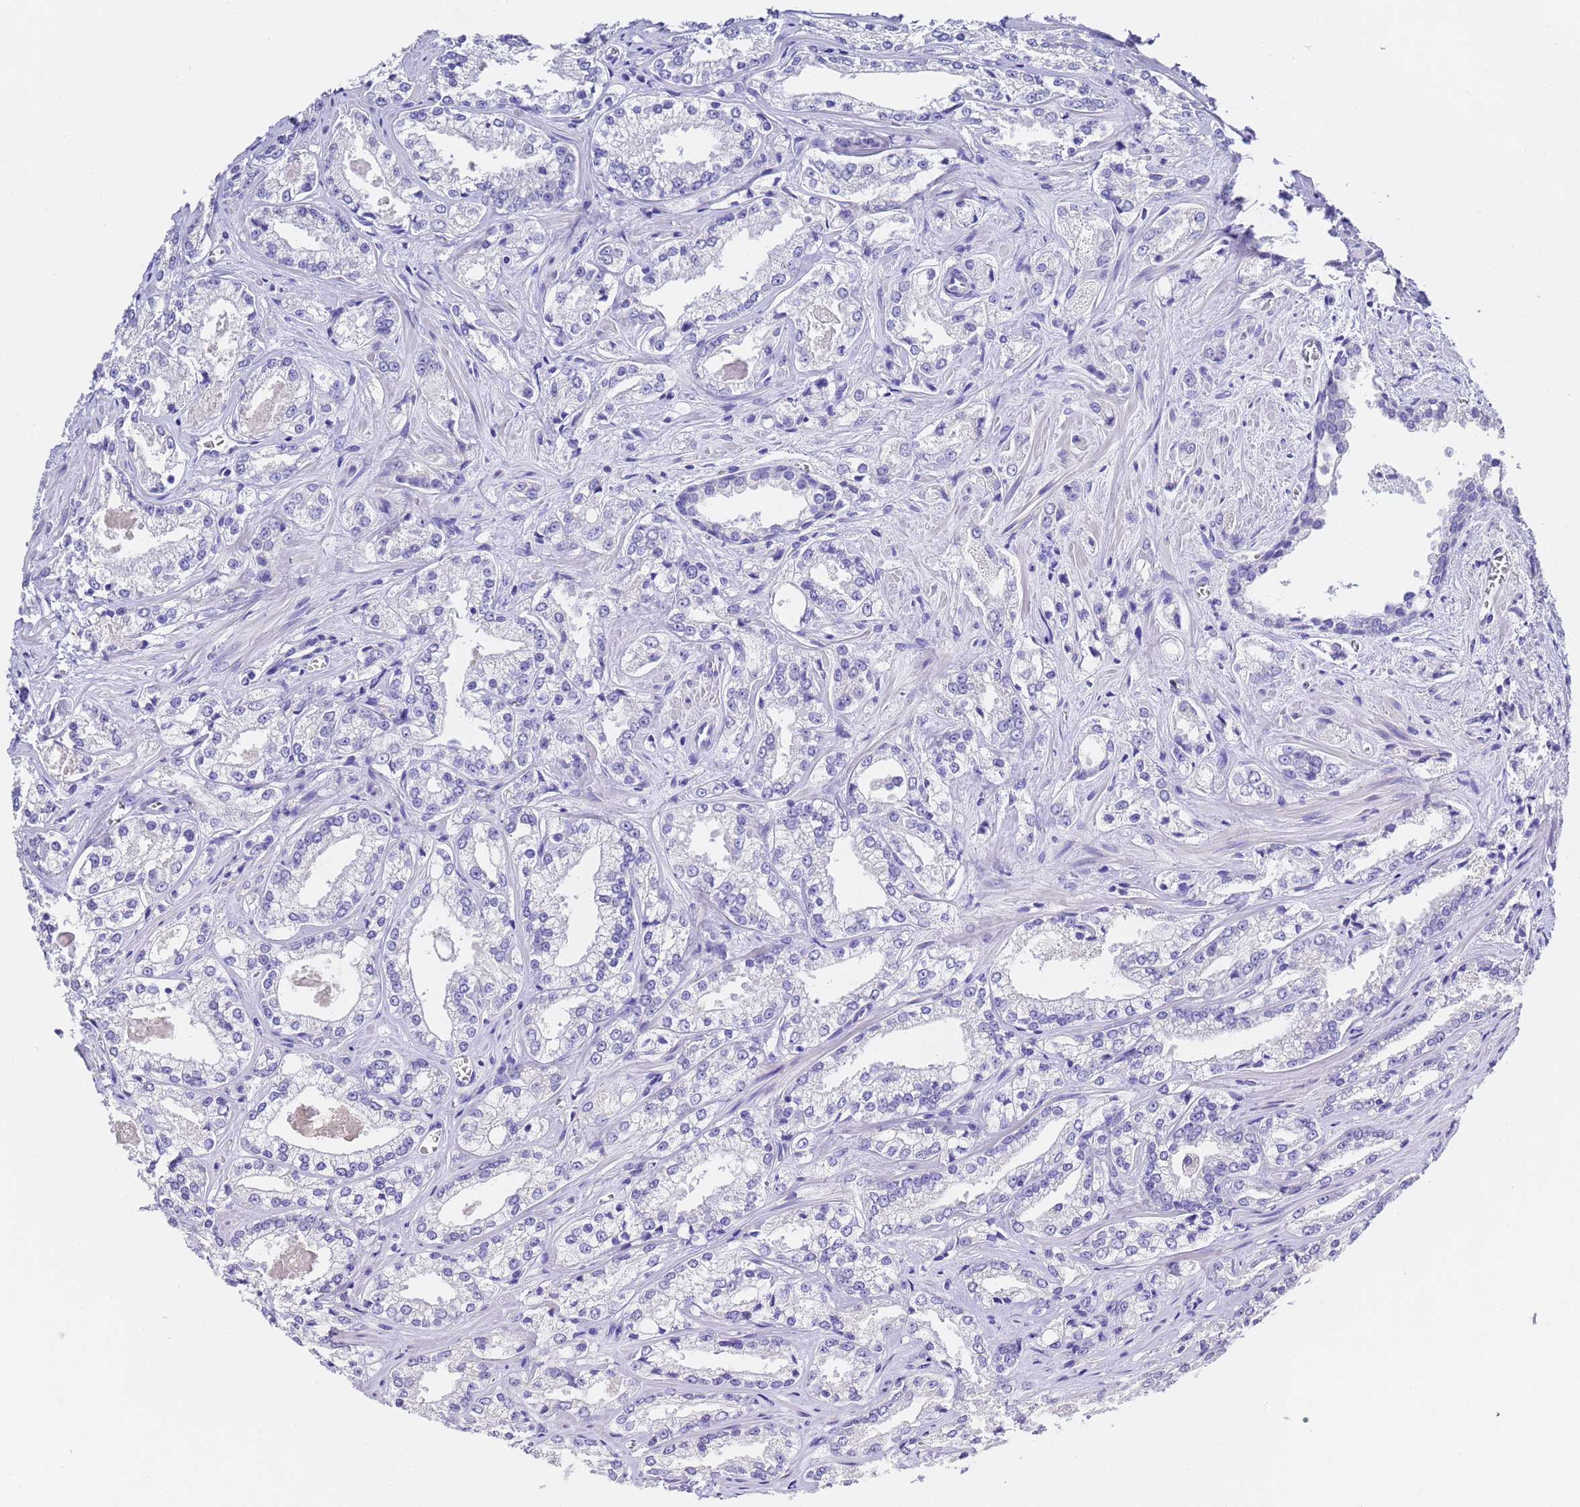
{"staining": {"intensity": "negative", "quantity": "none", "location": "none"}, "tissue": "prostate cancer", "cell_type": "Tumor cells", "image_type": "cancer", "snomed": [{"axis": "morphology", "description": "Adenocarcinoma, Low grade"}, {"axis": "topography", "description": "Prostate"}], "caption": "The photomicrograph demonstrates no staining of tumor cells in prostate low-grade adenocarcinoma.", "gene": "GABRA1", "patient": {"sex": "male", "age": 47}}